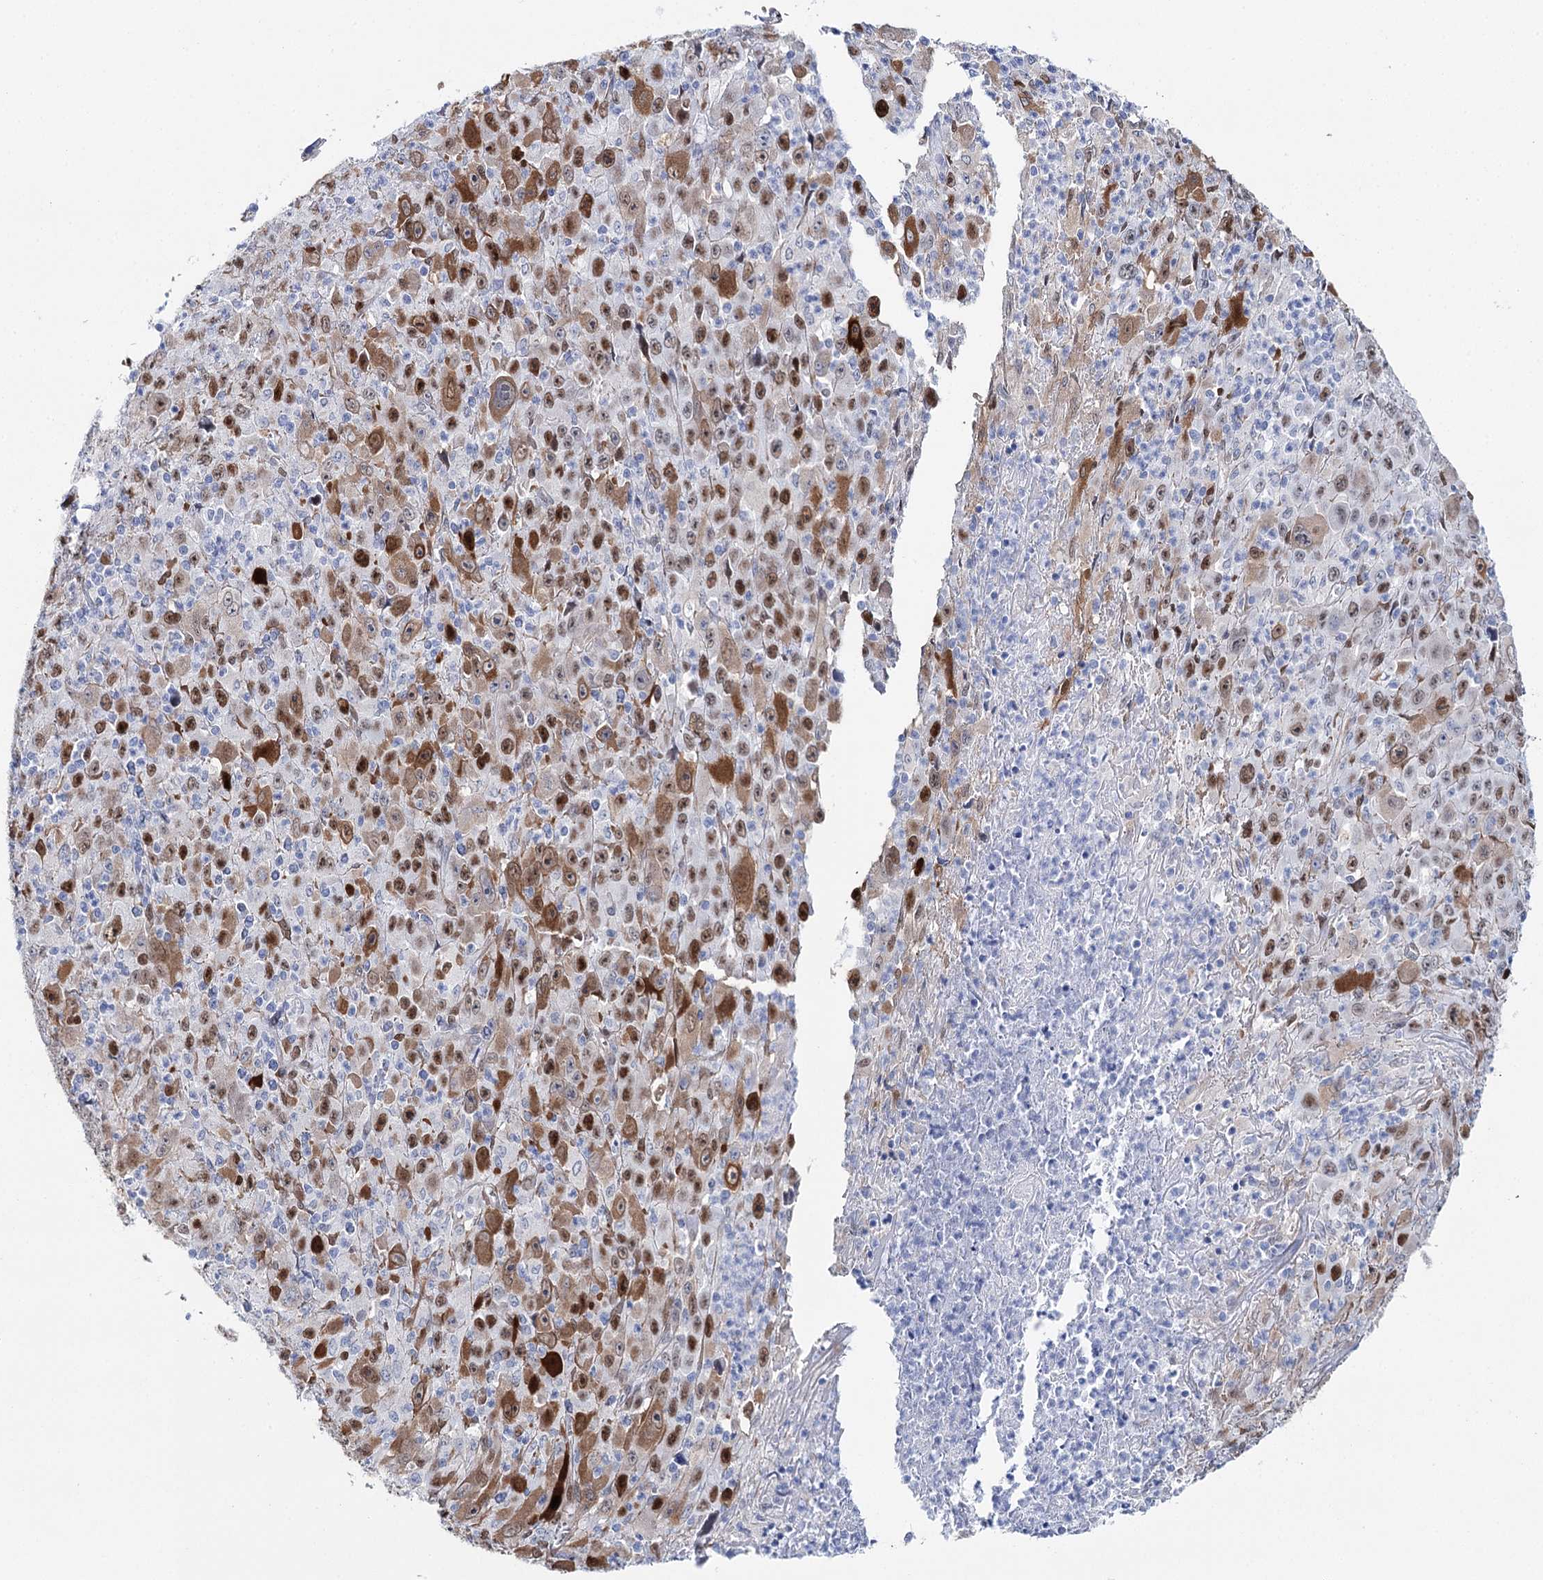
{"staining": {"intensity": "strong", "quantity": "25%-75%", "location": "cytoplasmic/membranous,nuclear"}, "tissue": "melanoma", "cell_type": "Tumor cells", "image_type": "cancer", "snomed": [{"axis": "morphology", "description": "Malignant melanoma, Metastatic site"}, {"axis": "topography", "description": "Skin"}], "caption": "Melanoma was stained to show a protein in brown. There is high levels of strong cytoplasmic/membranous and nuclear positivity in about 25%-75% of tumor cells.", "gene": "UGDH", "patient": {"sex": "female", "age": 56}}